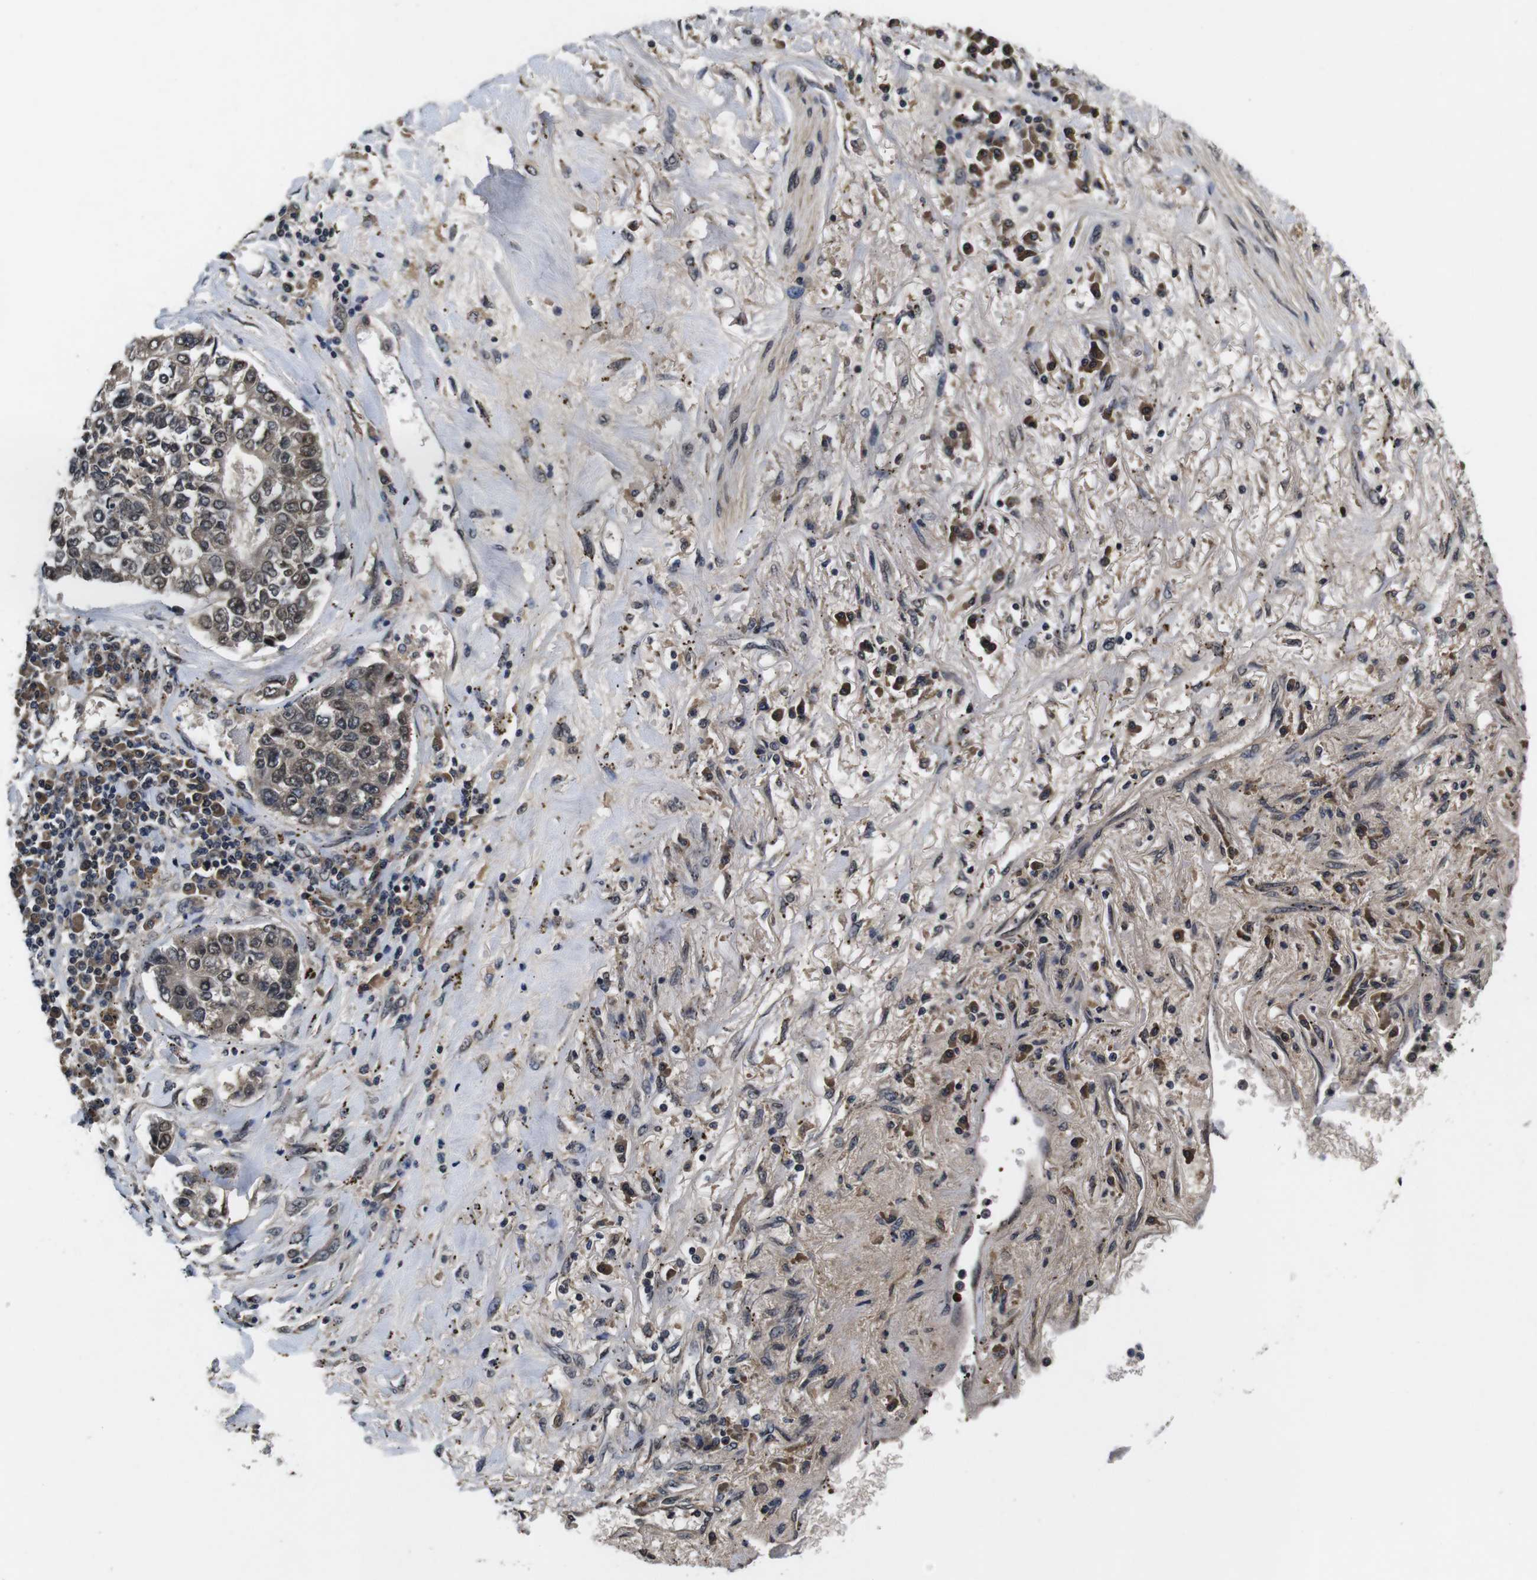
{"staining": {"intensity": "weak", "quantity": ">75%", "location": "cytoplasmic/membranous,nuclear"}, "tissue": "lung cancer", "cell_type": "Tumor cells", "image_type": "cancer", "snomed": [{"axis": "morphology", "description": "Adenocarcinoma, NOS"}, {"axis": "topography", "description": "Lung"}], "caption": "Lung adenocarcinoma tissue shows weak cytoplasmic/membranous and nuclear expression in about >75% of tumor cells", "gene": "ZBTB46", "patient": {"sex": "male", "age": 49}}